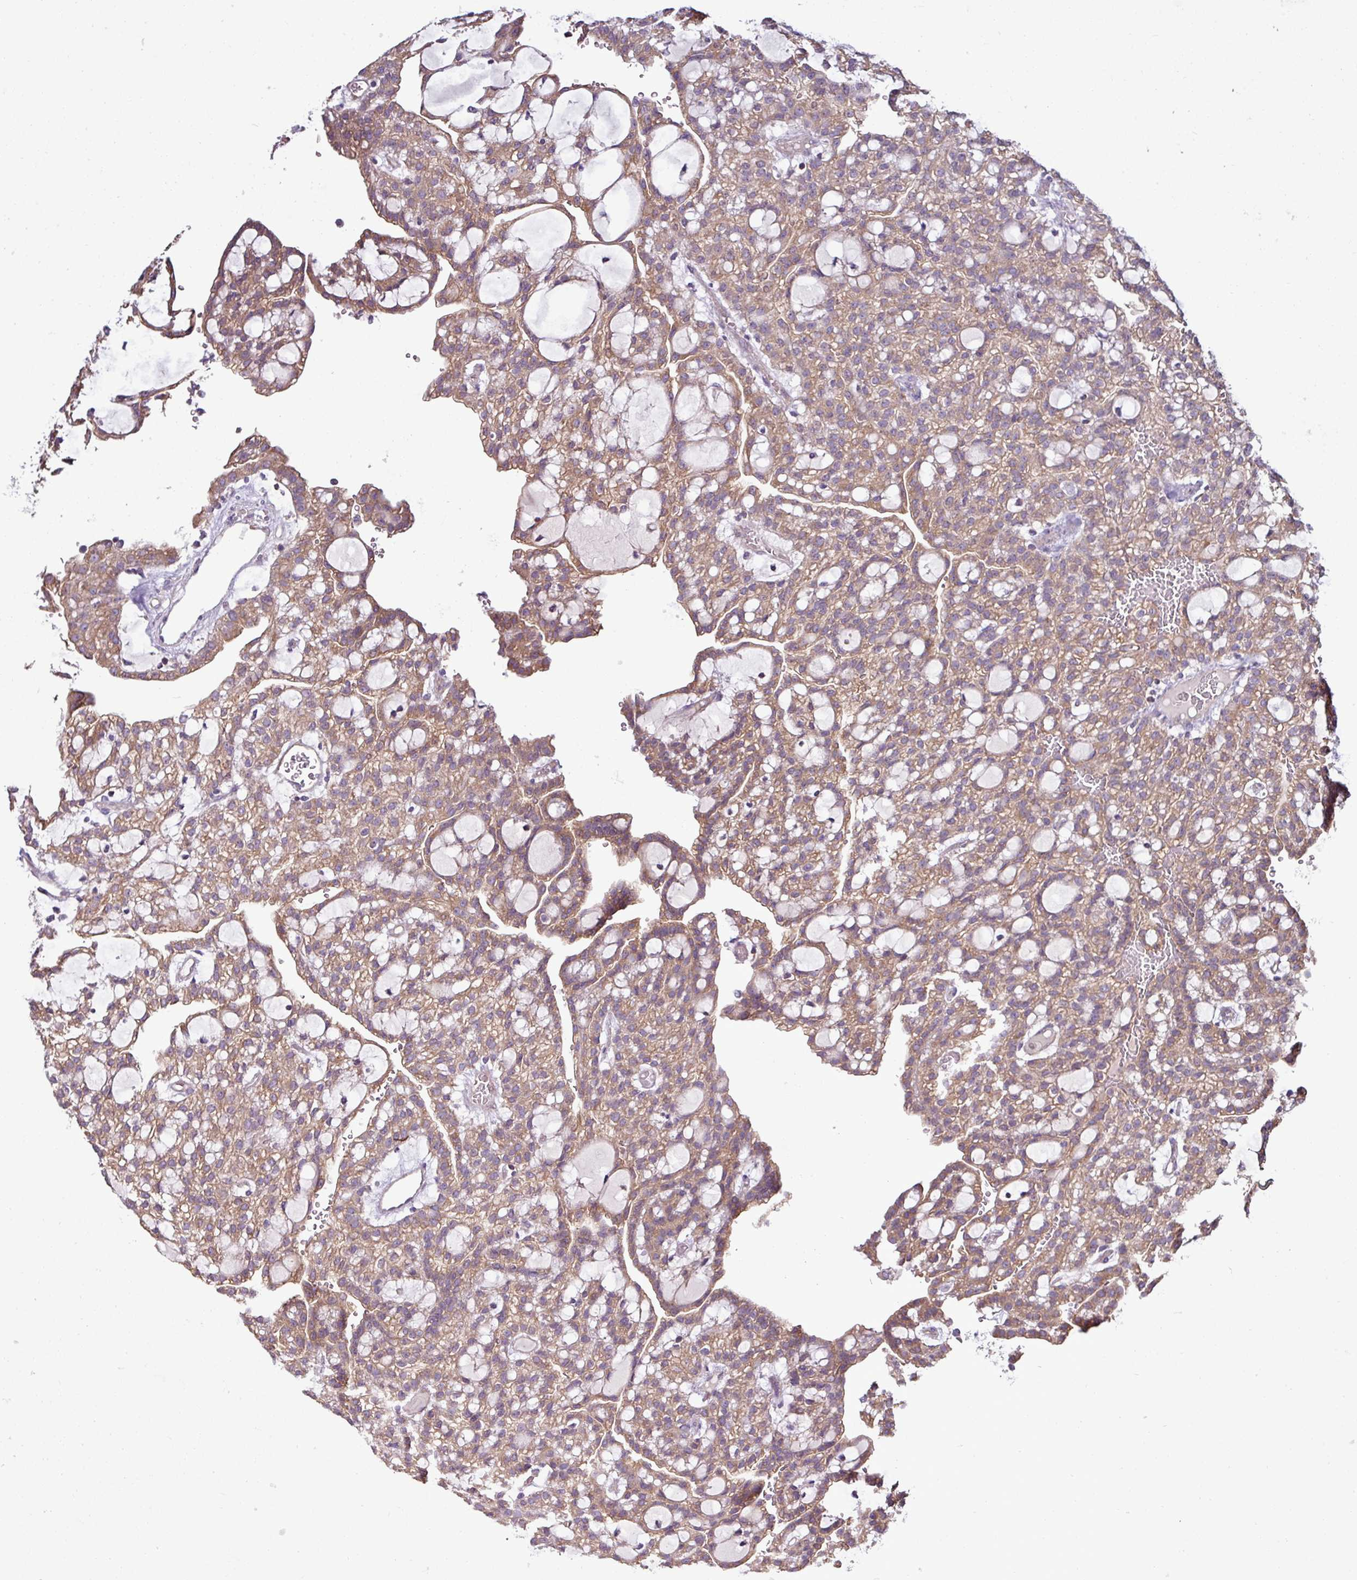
{"staining": {"intensity": "moderate", "quantity": "25%-75%", "location": "cytoplasmic/membranous"}, "tissue": "renal cancer", "cell_type": "Tumor cells", "image_type": "cancer", "snomed": [{"axis": "morphology", "description": "Adenocarcinoma, NOS"}, {"axis": "topography", "description": "Kidney"}], "caption": "Renal adenocarcinoma was stained to show a protein in brown. There is medium levels of moderate cytoplasmic/membranous expression in approximately 25%-75% of tumor cells.", "gene": "AGAP5", "patient": {"sex": "male", "age": 63}}